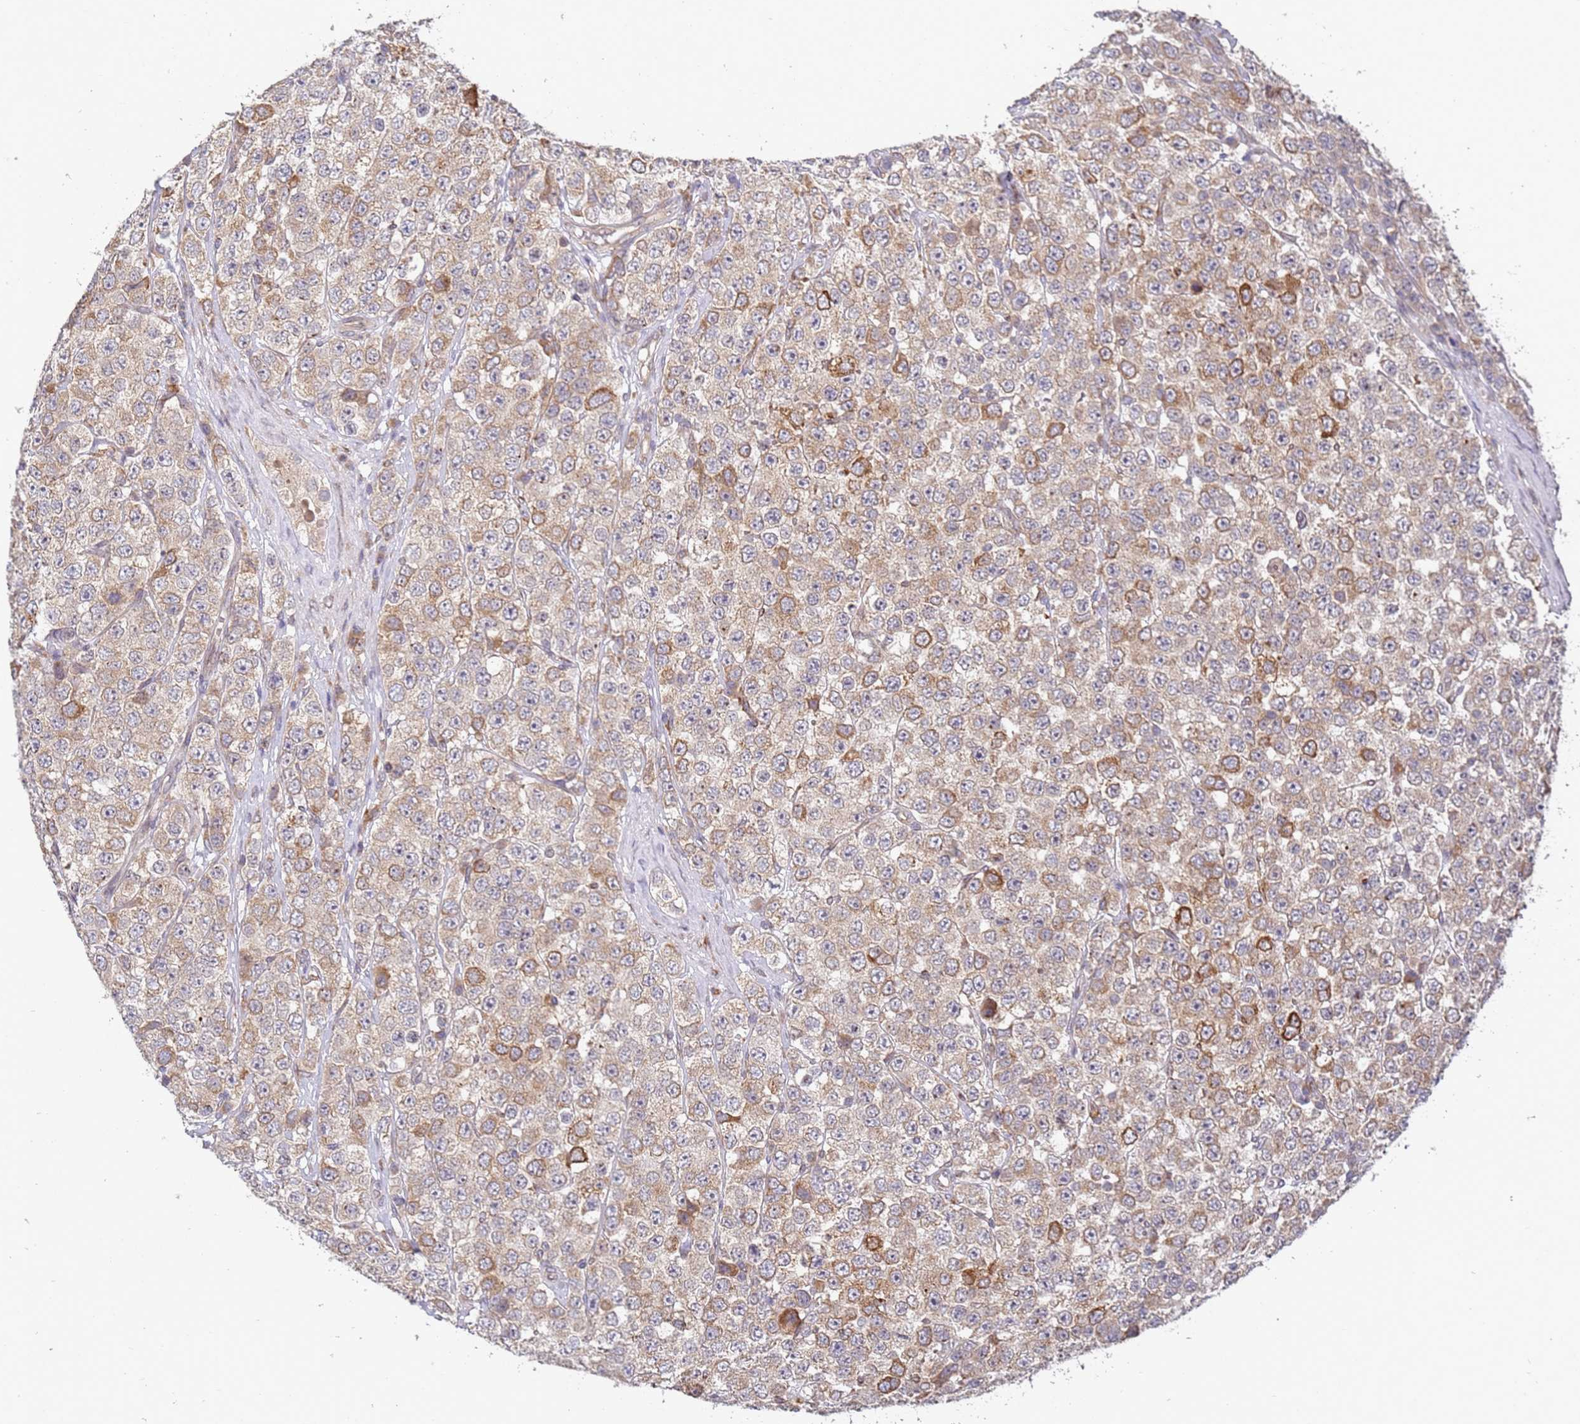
{"staining": {"intensity": "moderate", "quantity": "25%-75%", "location": "cytoplasmic/membranous"}, "tissue": "testis cancer", "cell_type": "Tumor cells", "image_type": "cancer", "snomed": [{"axis": "morphology", "description": "Seminoma, NOS"}, {"axis": "topography", "description": "Testis"}], "caption": "Testis seminoma was stained to show a protein in brown. There is medium levels of moderate cytoplasmic/membranous positivity in about 25%-75% of tumor cells.", "gene": "VRK2", "patient": {"sex": "male", "age": 28}}